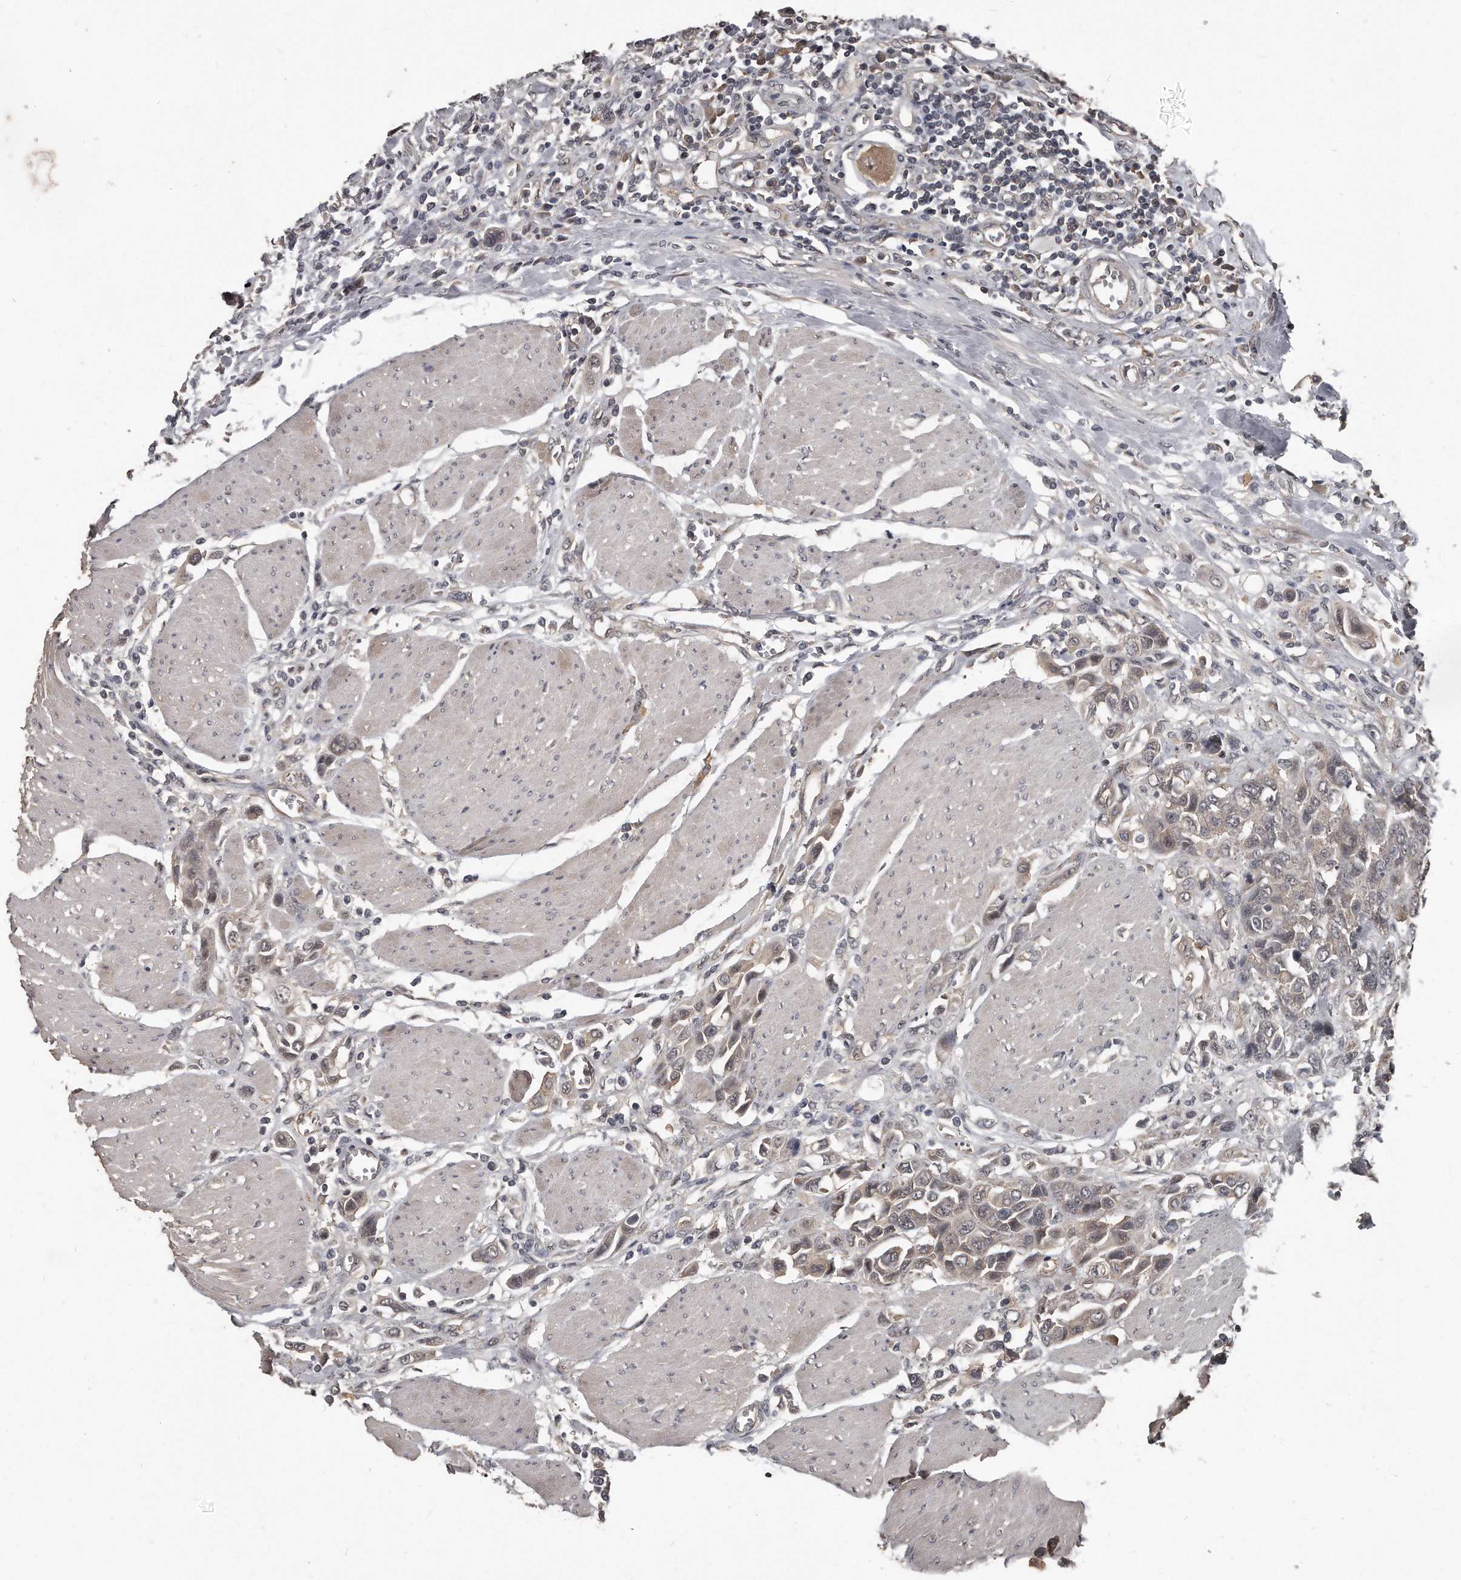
{"staining": {"intensity": "weak", "quantity": "25%-75%", "location": "cytoplasmic/membranous"}, "tissue": "urothelial cancer", "cell_type": "Tumor cells", "image_type": "cancer", "snomed": [{"axis": "morphology", "description": "Urothelial carcinoma, High grade"}, {"axis": "topography", "description": "Urinary bladder"}], "caption": "Immunohistochemical staining of urothelial cancer shows weak cytoplasmic/membranous protein expression in approximately 25%-75% of tumor cells.", "gene": "GRB10", "patient": {"sex": "male", "age": 50}}